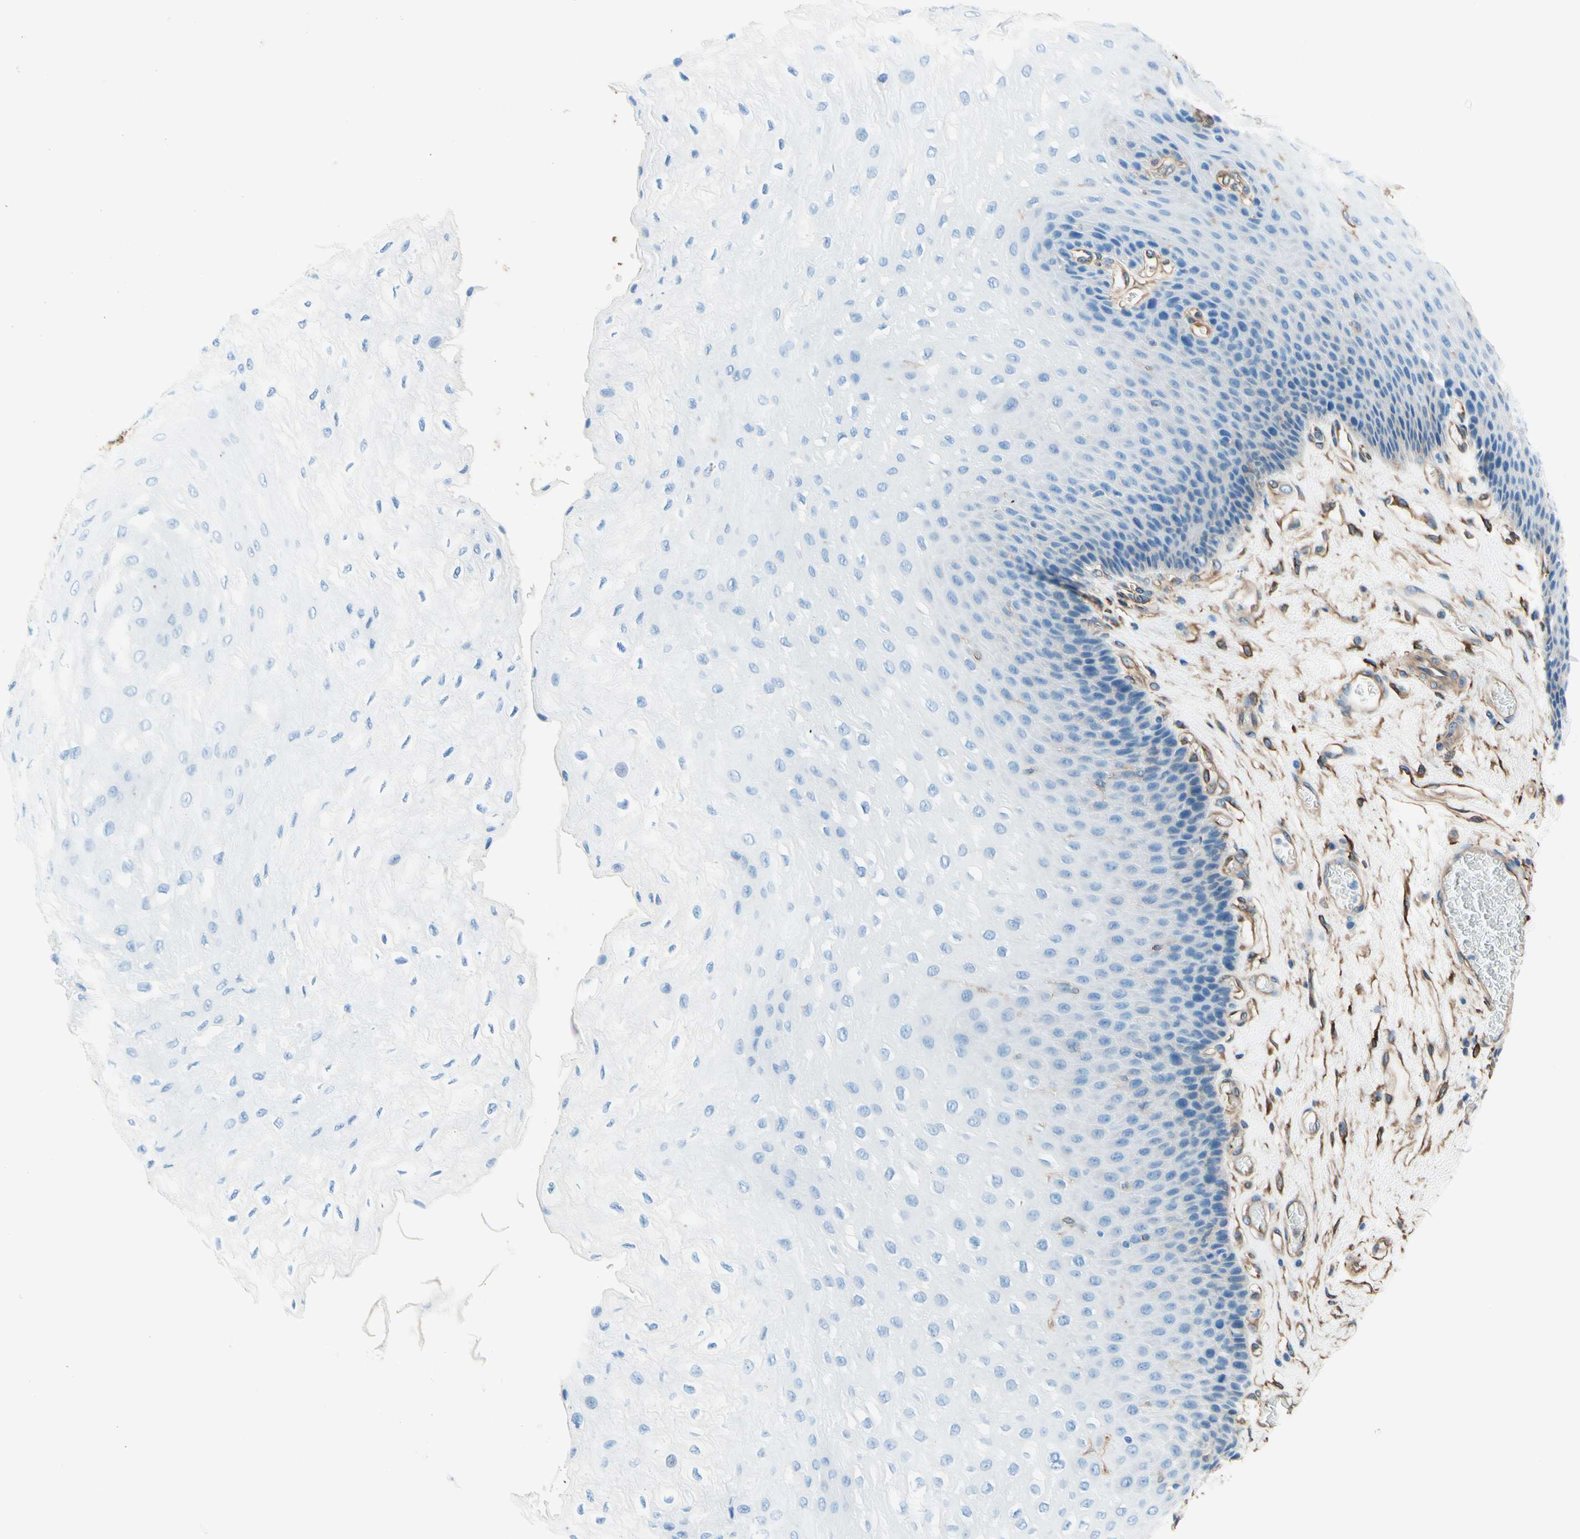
{"staining": {"intensity": "negative", "quantity": "none", "location": "none"}, "tissue": "esophagus", "cell_type": "Squamous epithelial cells", "image_type": "normal", "snomed": [{"axis": "morphology", "description": "Normal tissue, NOS"}, {"axis": "topography", "description": "Esophagus"}], "caption": "Immunohistochemistry image of normal human esophagus stained for a protein (brown), which shows no positivity in squamous epithelial cells.", "gene": "DPYSL3", "patient": {"sex": "female", "age": 72}}